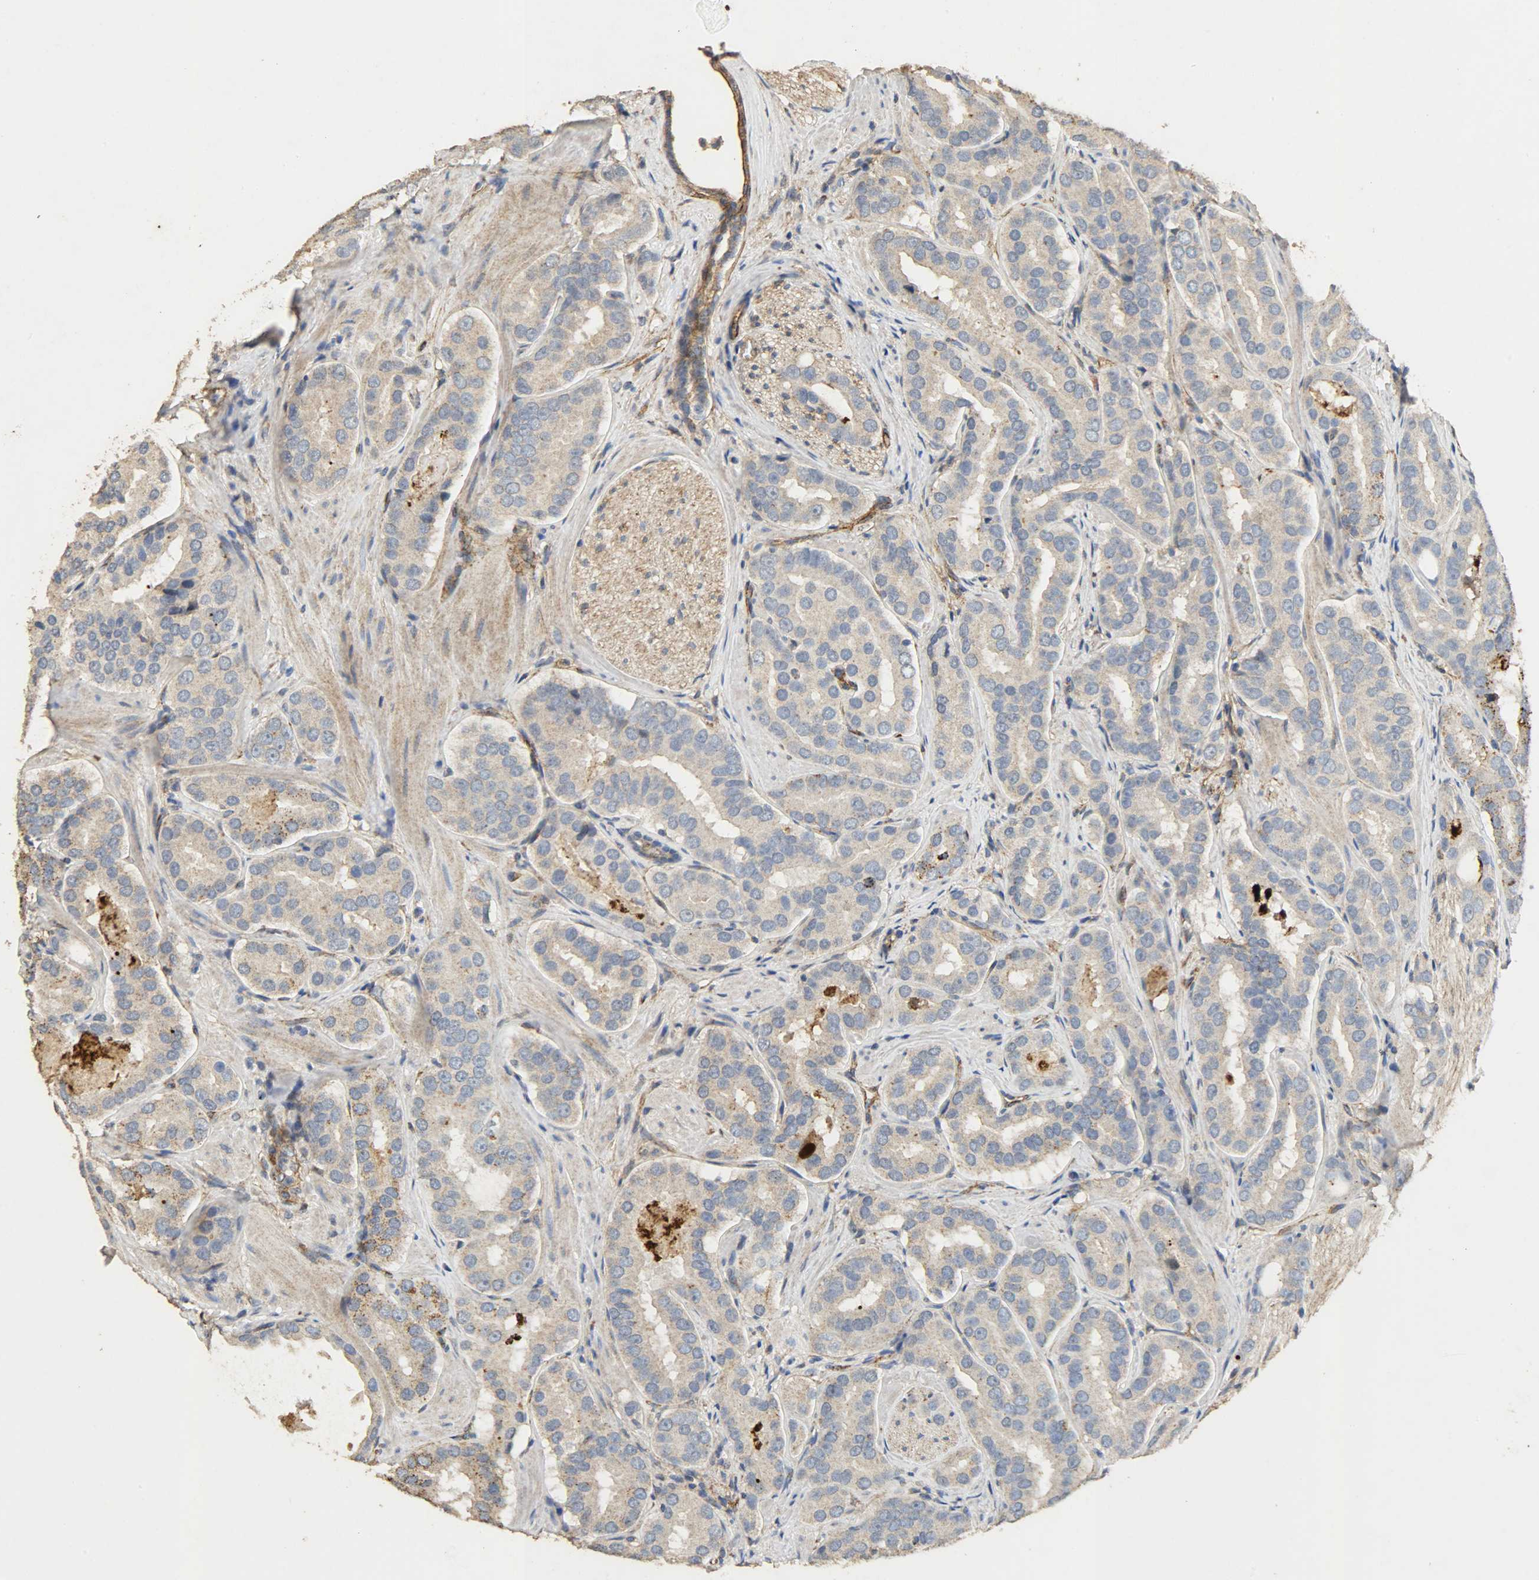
{"staining": {"intensity": "weak", "quantity": ">75%", "location": "cytoplasmic/membranous"}, "tissue": "prostate cancer", "cell_type": "Tumor cells", "image_type": "cancer", "snomed": [{"axis": "morphology", "description": "Adenocarcinoma, Low grade"}, {"axis": "topography", "description": "Prostate"}], "caption": "A low amount of weak cytoplasmic/membranous staining is appreciated in about >75% of tumor cells in prostate cancer (low-grade adenocarcinoma) tissue.", "gene": "TPM4", "patient": {"sex": "male", "age": 59}}